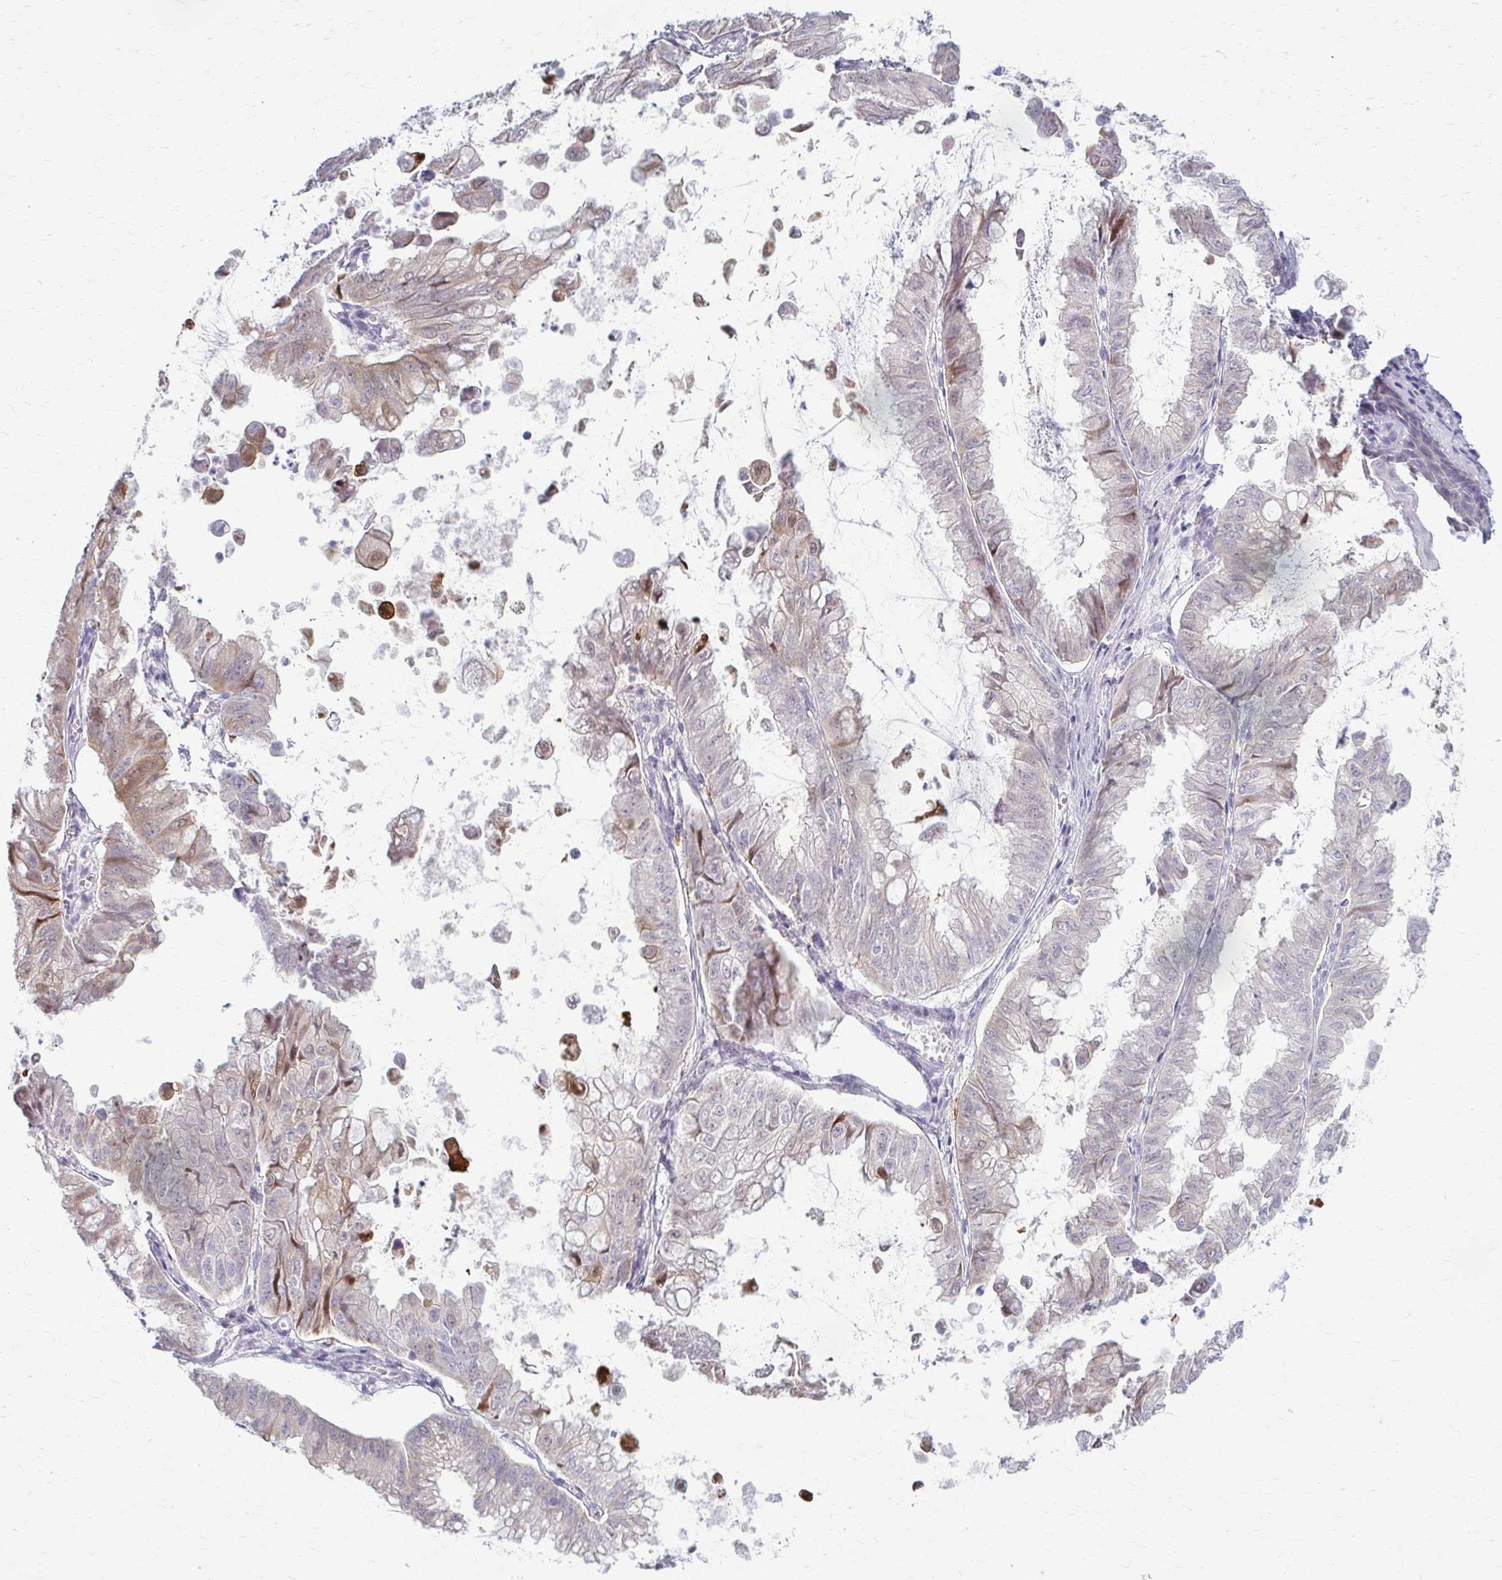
{"staining": {"intensity": "weak", "quantity": "<25%", "location": "cytoplasmic/membranous"}, "tissue": "stomach cancer", "cell_type": "Tumor cells", "image_type": "cancer", "snomed": [{"axis": "morphology", "description": "Adenocarcinoma, NOS"}, {"axis": "topography", "description": "Stomach, upper"}], "caption": "This micrograph is of stomach cancer stained with immunohistochemistry to label a protein in brown with the nuclei are counter-stained blue. There is no expression in tumor cells.", "gene": "LDLRAP1", "patient": {"sex": "male", "age": 80}}